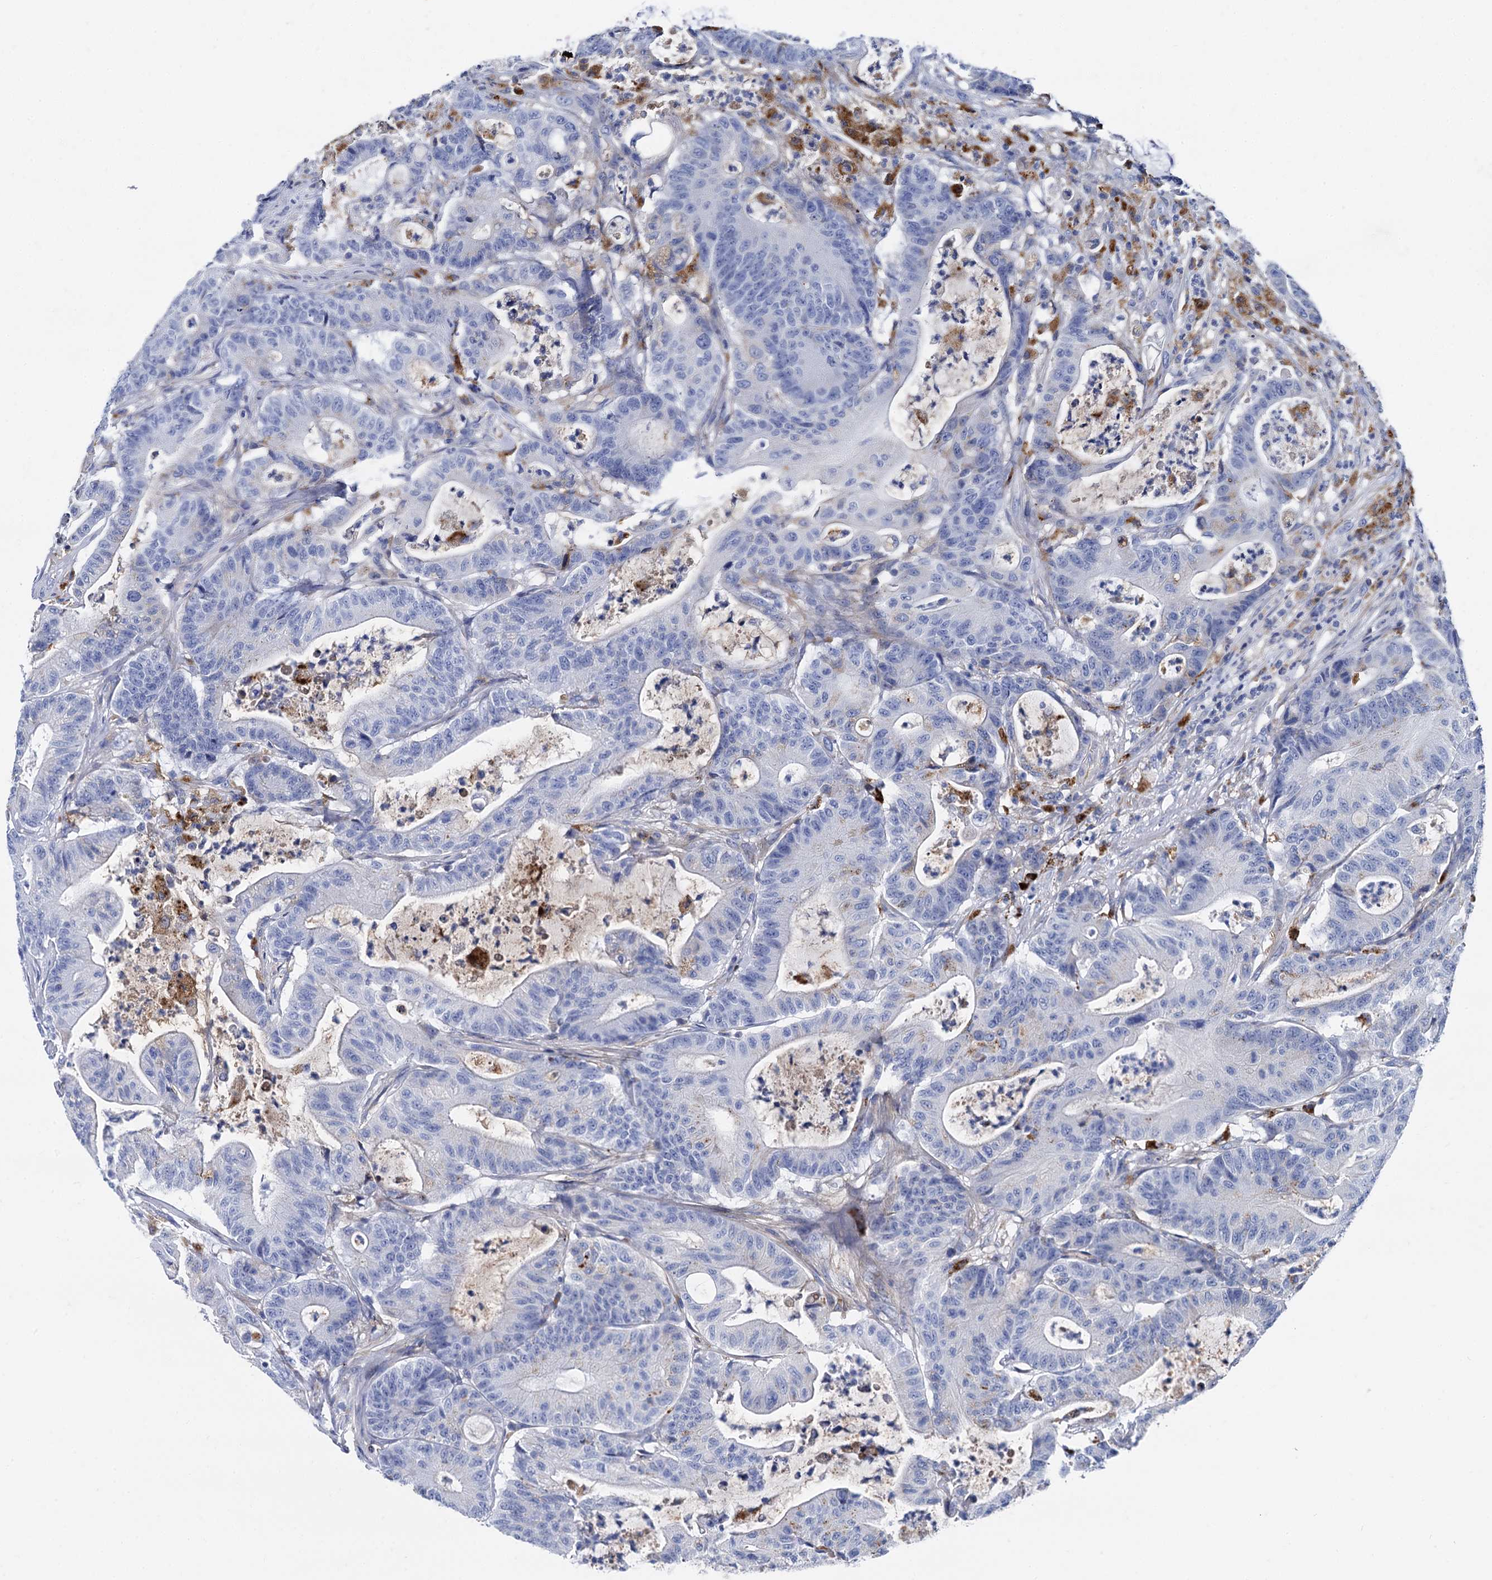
{"staining": {"intensity": "negative", "quantity": "none", "location": "none"}, "tissue": "colorectal cancer", "cell_type": "Tumor cells", "image_type": "cancer", "snomed": [{"axis": "morphology", "description": "Adenocarcinoma, NOS"}, {"axis": "topography", "description": "Rectum"}], "caption": "The photomicrograph displays no staining of tumor cells in adenocarcinoma (colorectal). (Stains: DAB (3,3'-diaminobenzidine) immunohistochemistry (IHC) with hematoxylin counter stain, Microscopy: brightfield microscopy at high magnification).", "gene": "APOD", "patient": {"sex": "male", "age": 63}}